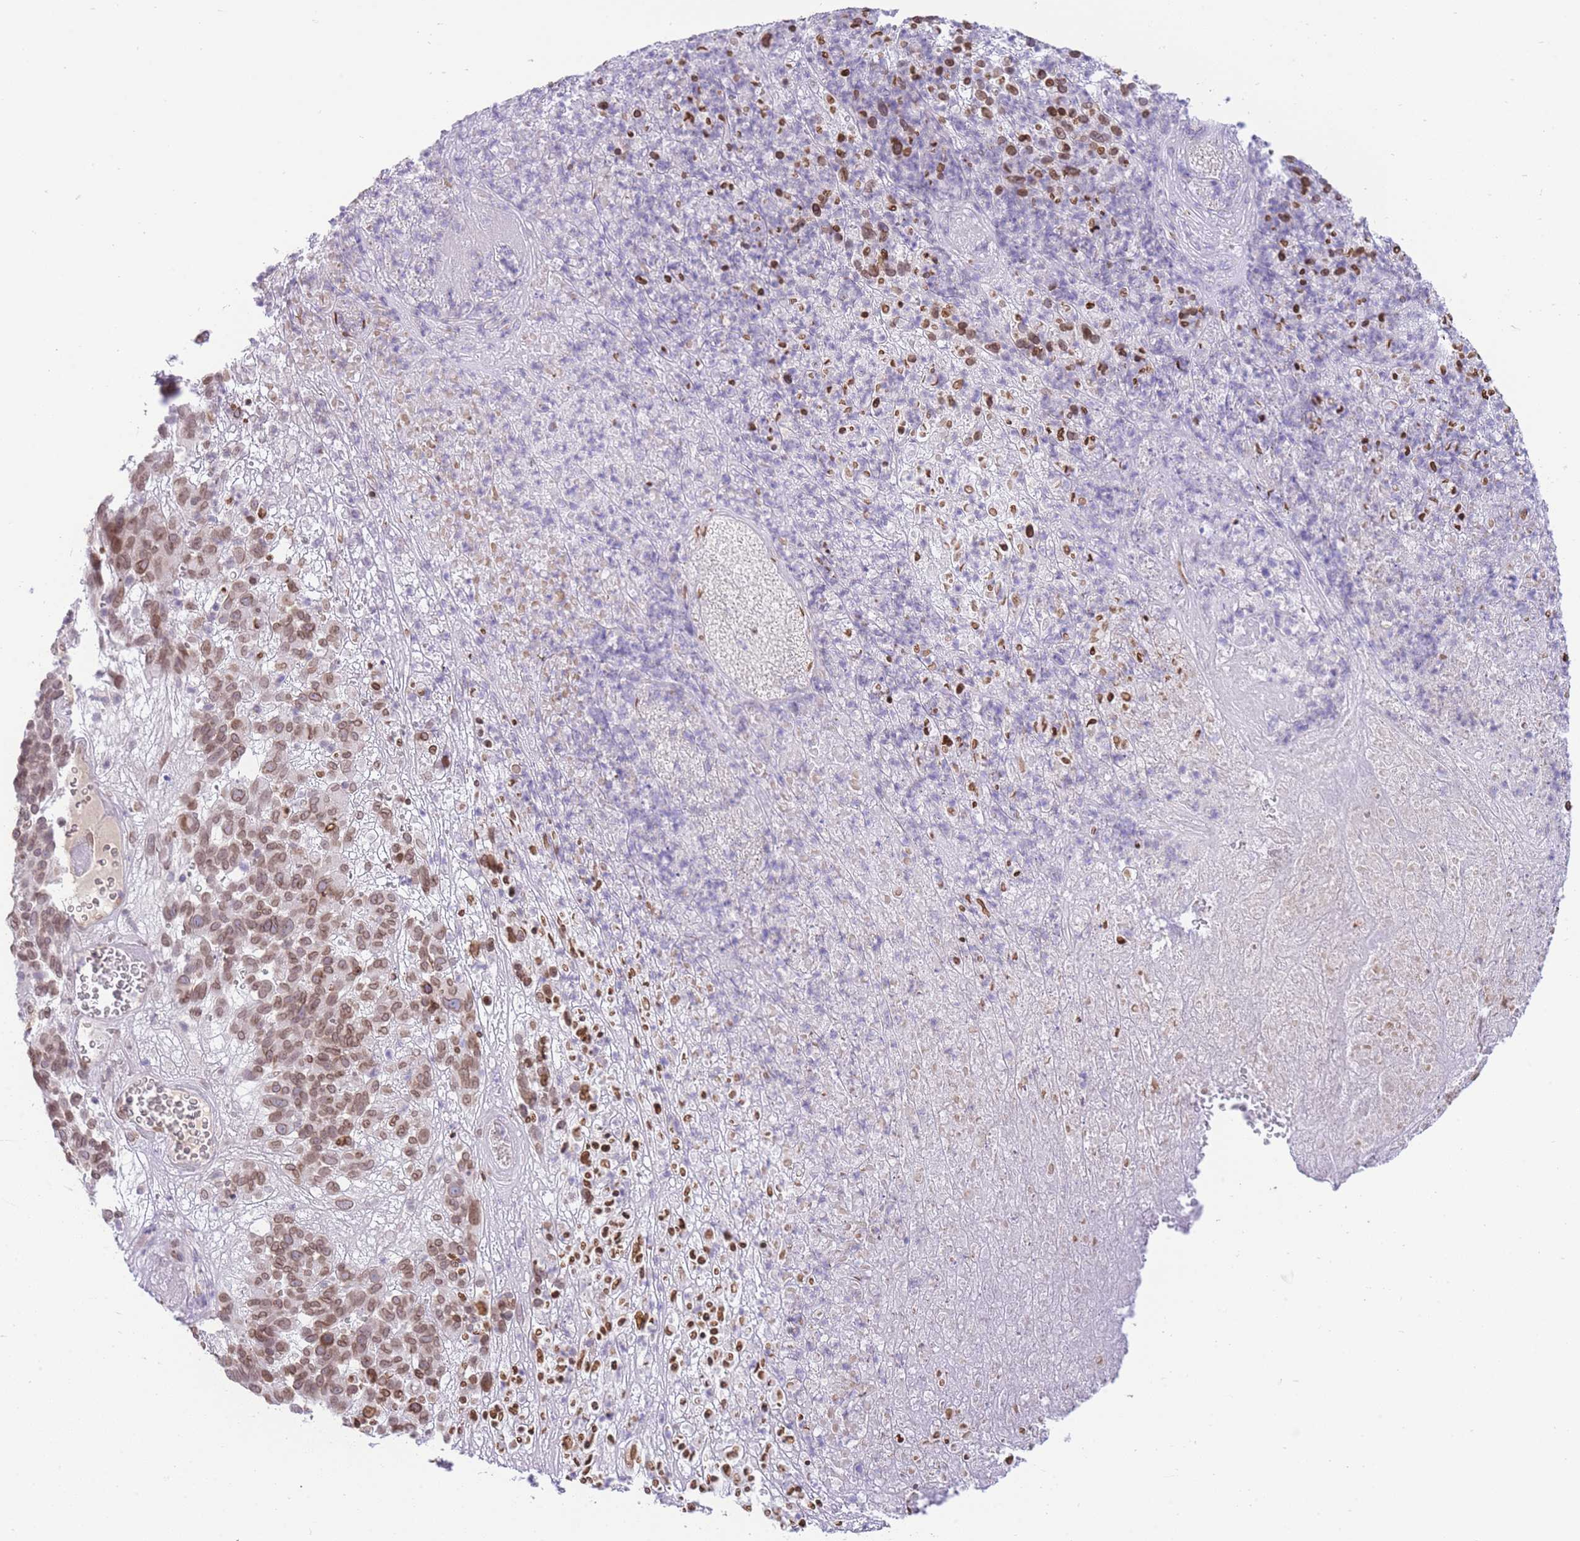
{"staining": {"intensity": "moderate", "quantity": ">75%", "location": "nuclear"}, "tissue": "melanoma", "cell_type": "Tumor cells", "image_type": "cancer", "snomed": [{"axis": "morphology", "description": "Malignant melanoma, NOS"}, {"axis": "topography", "description": "Skin"}], "caption": "Melanoma stained with IHC shows moderate nuclear staining in about >75% of tumor cells. (DAB (3,3'-diaminobenzidine) IHC with brightfield microscopy, high magnification).", "gene": "OR10AD1", "patient": {"sex": "male", "age": 49}}